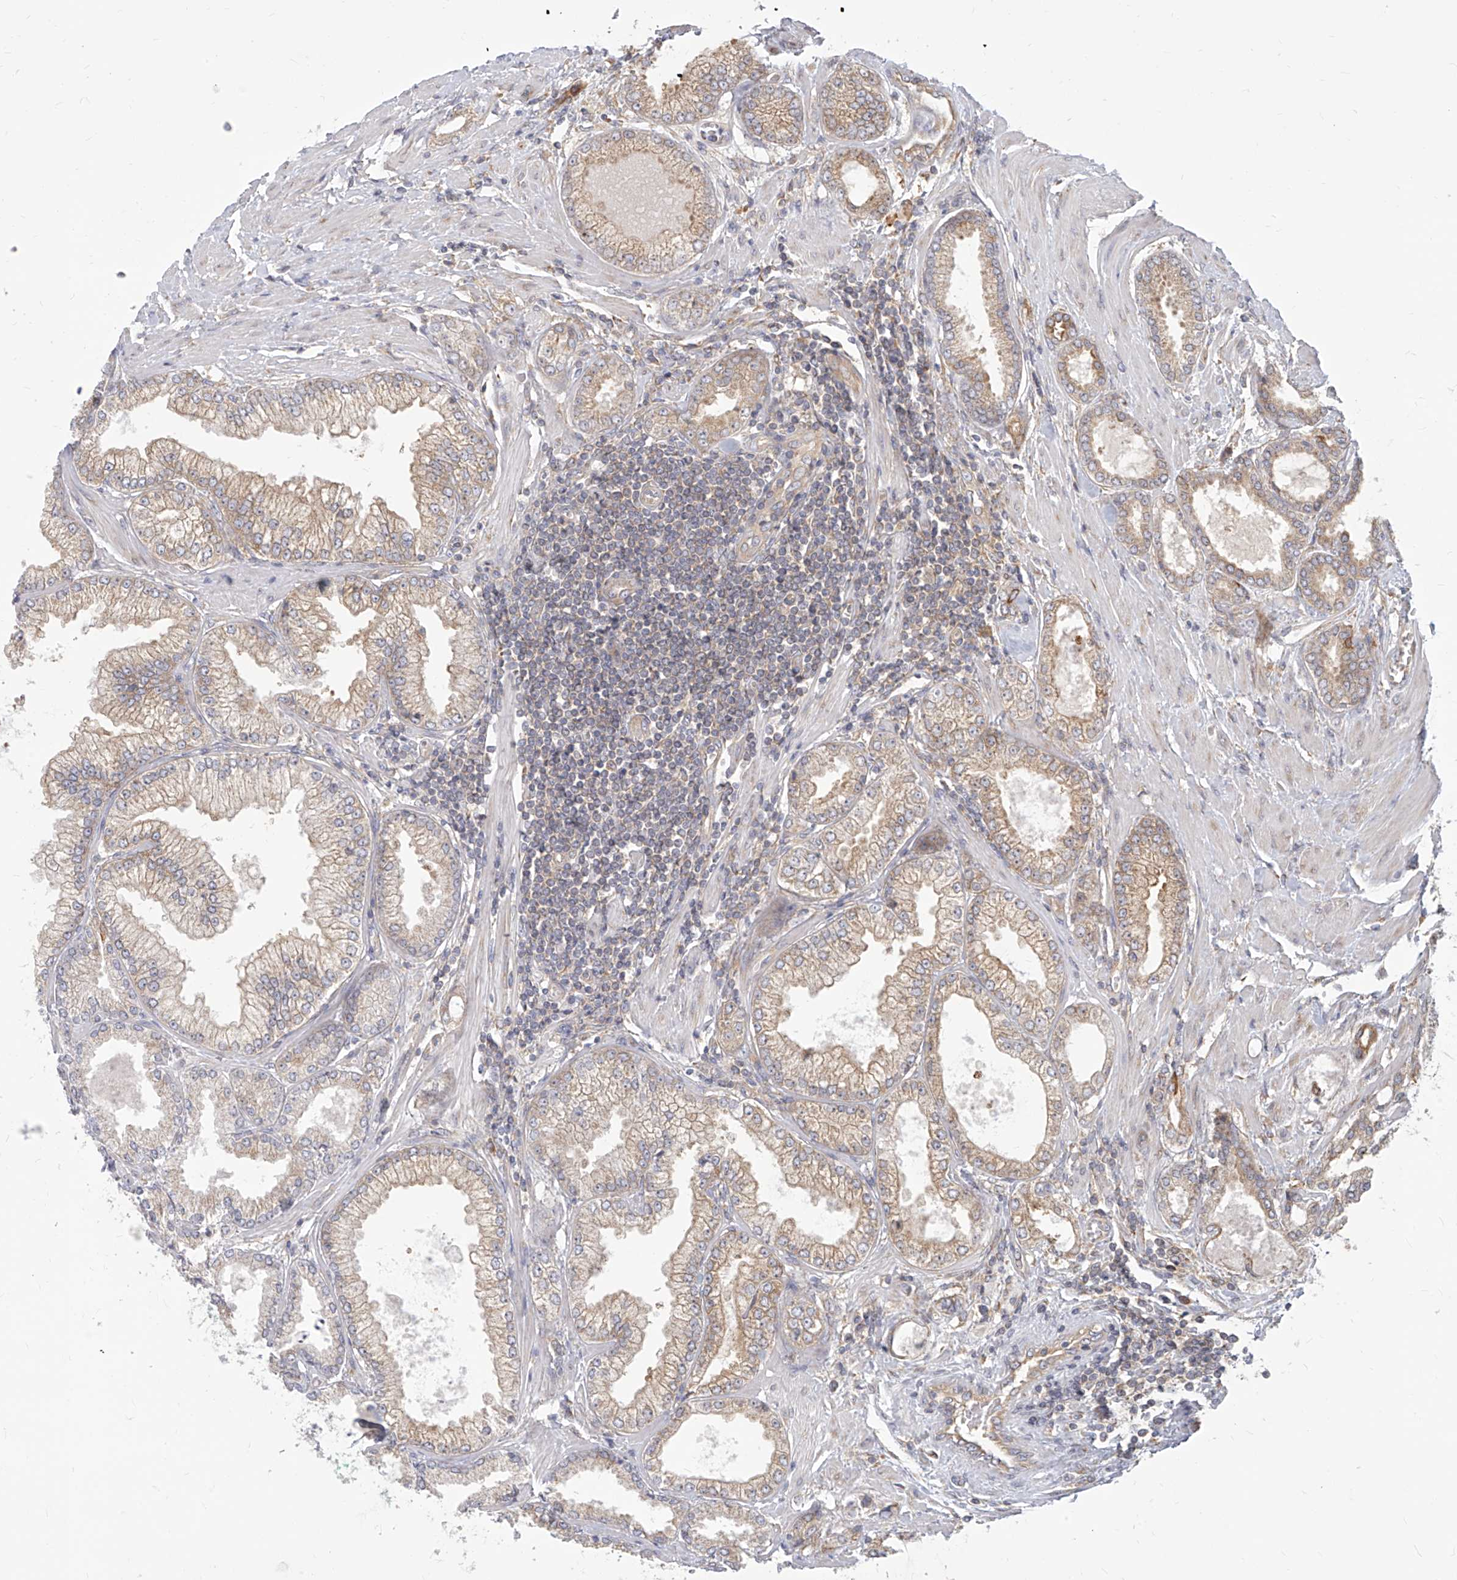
{"staining": {"intensity": "weak", "quantity": ">75%", "location": "cytoplasmic/membranous"}, "tissue": "prostate cancer", "cell_type": "Tumor cells", "image_type": "cancer", "snomed": [{"axis": "morphology", "description": "Adenocarcinoma, Low grade"}, {"axis": "topography", "description": "Prostate"}], "caption": "Immunohistochemical staining of human prostate cancer shows low levels of weak cytoplasmic/membranous staining in approximately >75% of tumor cells. (DAB (3,3'-diaminobenzidine) = brown stain, brightfield microscopy at high magnification).", "gene": "FAM83B", "patient": {"sex": "male", "age": 62}}